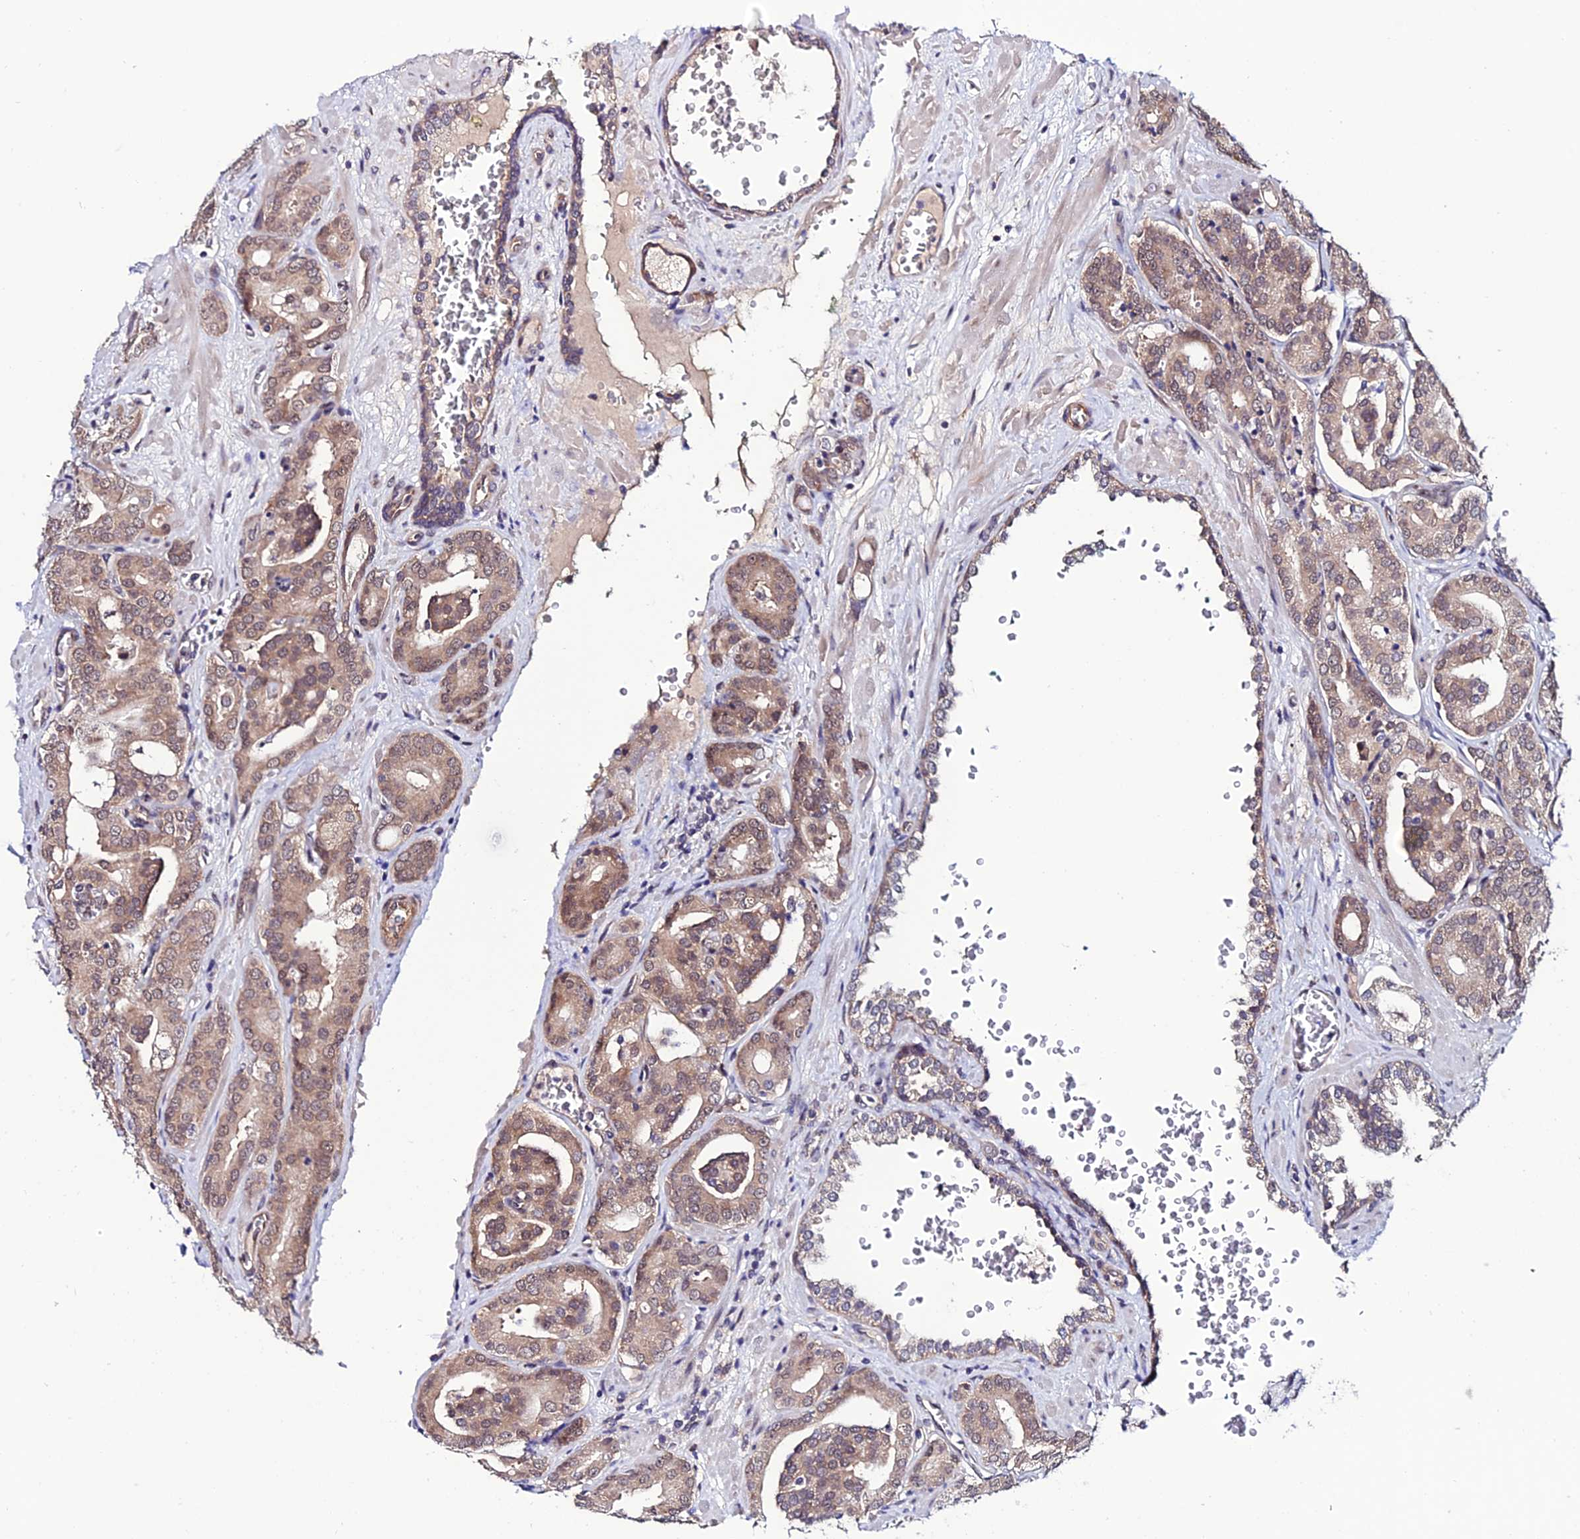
{"staining": {"intensity": "moderate", "quantity": ">75%", "location": "cytoplasmic/membranous,nuclear"}, "tissue": "prostate cancer", "cell_type": "Tumor cells", "image_type": "cancer", "snomed": [{"axis": "morphology", "description": "Adenocarcinoma, High grade"}, {"axis": "topography", "description": "Prostate"}], "caption": "An immunohistochemistry (IHC) image of tumor tissue is shown. Protein staining in brown highlights moderate cytoplasmic/membranous and nuclear positivity in prostate cancer (adenocarcinoma (high-grade)) within tumor cells.", "gene": "FZD8", "patient": {"sex": "male", "age": 66}}